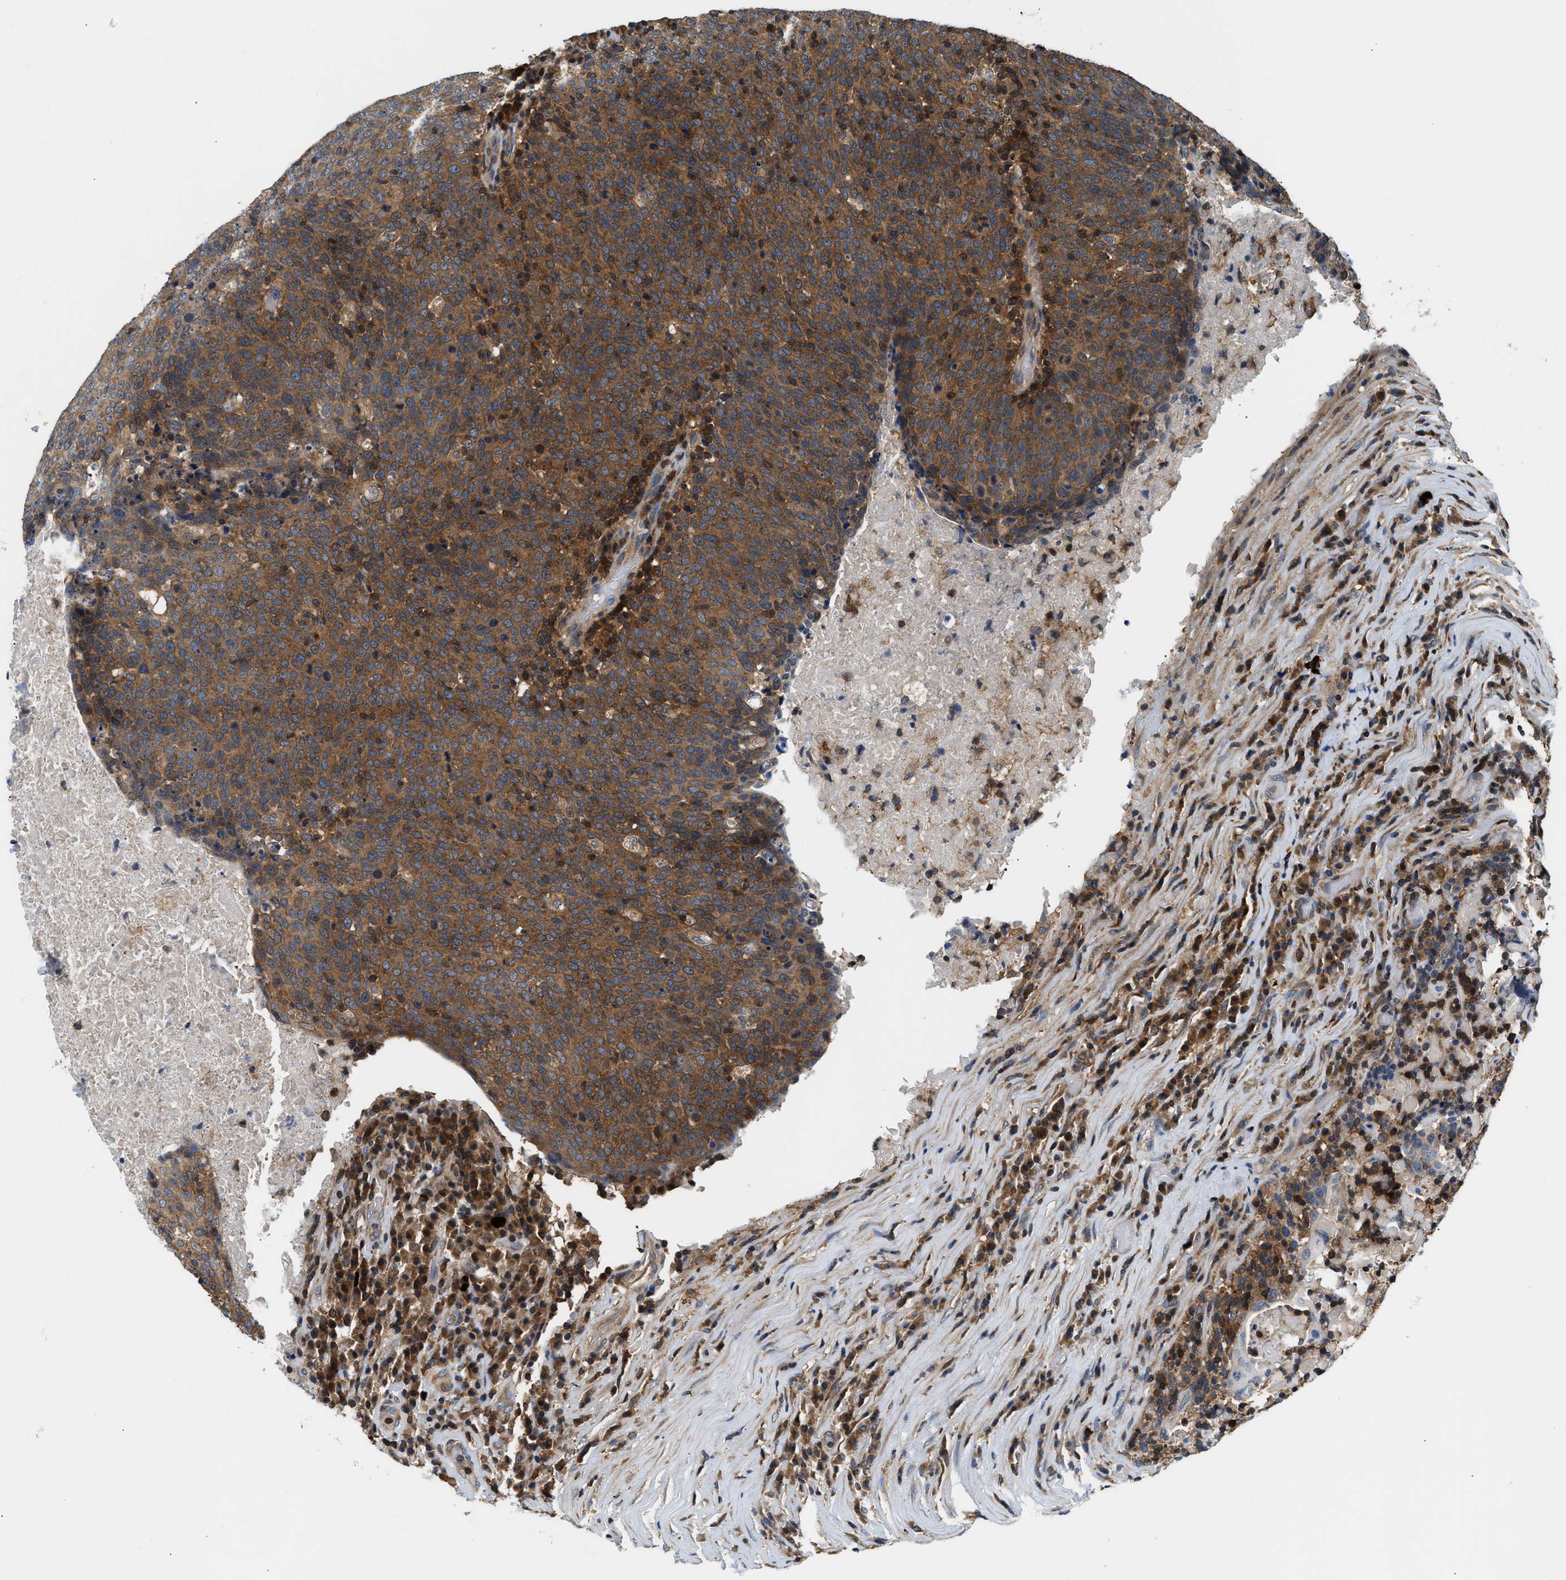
{"staining": {"intensity": "strong", "quantity": ">75%", "location": "cytoplasmic/membranous"}, "tissue": "head and neck cancer", "cell_type": "Tumor cells", "image_type": "cancer", "snomed": [{"axis": "morphology", "description": "Squamous cell carcinoma, NOS"}, {"axis": "morphology", "description": "Squamous cell carcinoma, metastatic, NOS"}, {"axis": "topography", "description": "Lymph node"}, {"axis": "topography", "description": "Head-Neck"}], "caption": "Protein expression analysis of human head and neck metastatic squamous cell carcinoma reveals strong cytoplasmic/membranous positivity in about >75% of tumor cells.", "gene": "CCM2", "patient": {"sex": "male", "age": 62}}